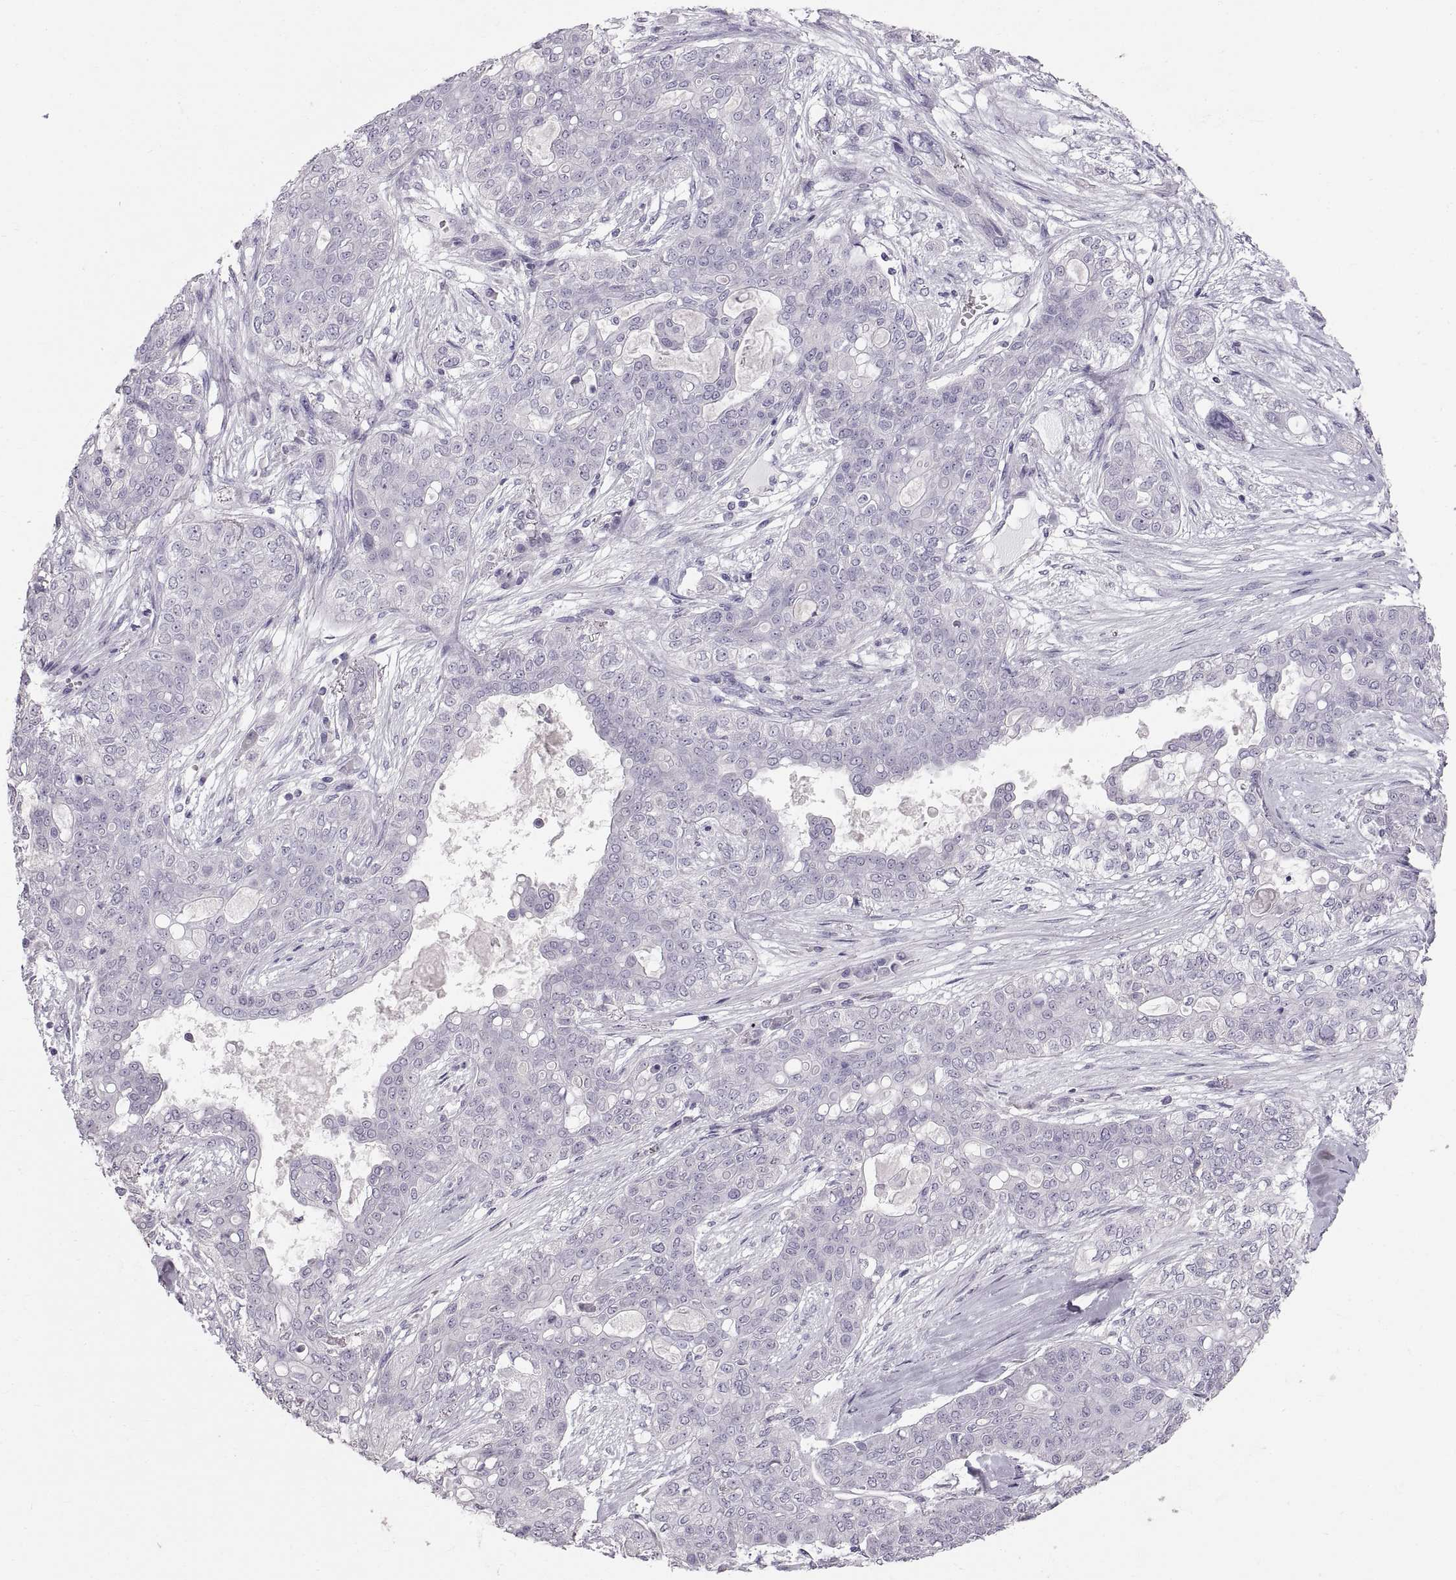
{"staining": {"intensity": "negative", "quantity": "none", "location": "none"}, "tissue": "lung cancer", "cell_type": "Tumor cells", "image_type": "cancer", "snomed": [{"axis": "morphology", "description": "Squamous cell carcinoma, NOS"}, {"axis": "topography", "description": "Lung"}], "caption": "Immunohistochemical staining of human lung cancer (squamous cell carcinoma) exhibits no significant expression in tumor cells.", "gene": "WBP2NL", "patient": {"sex": "female", "age": 70}}